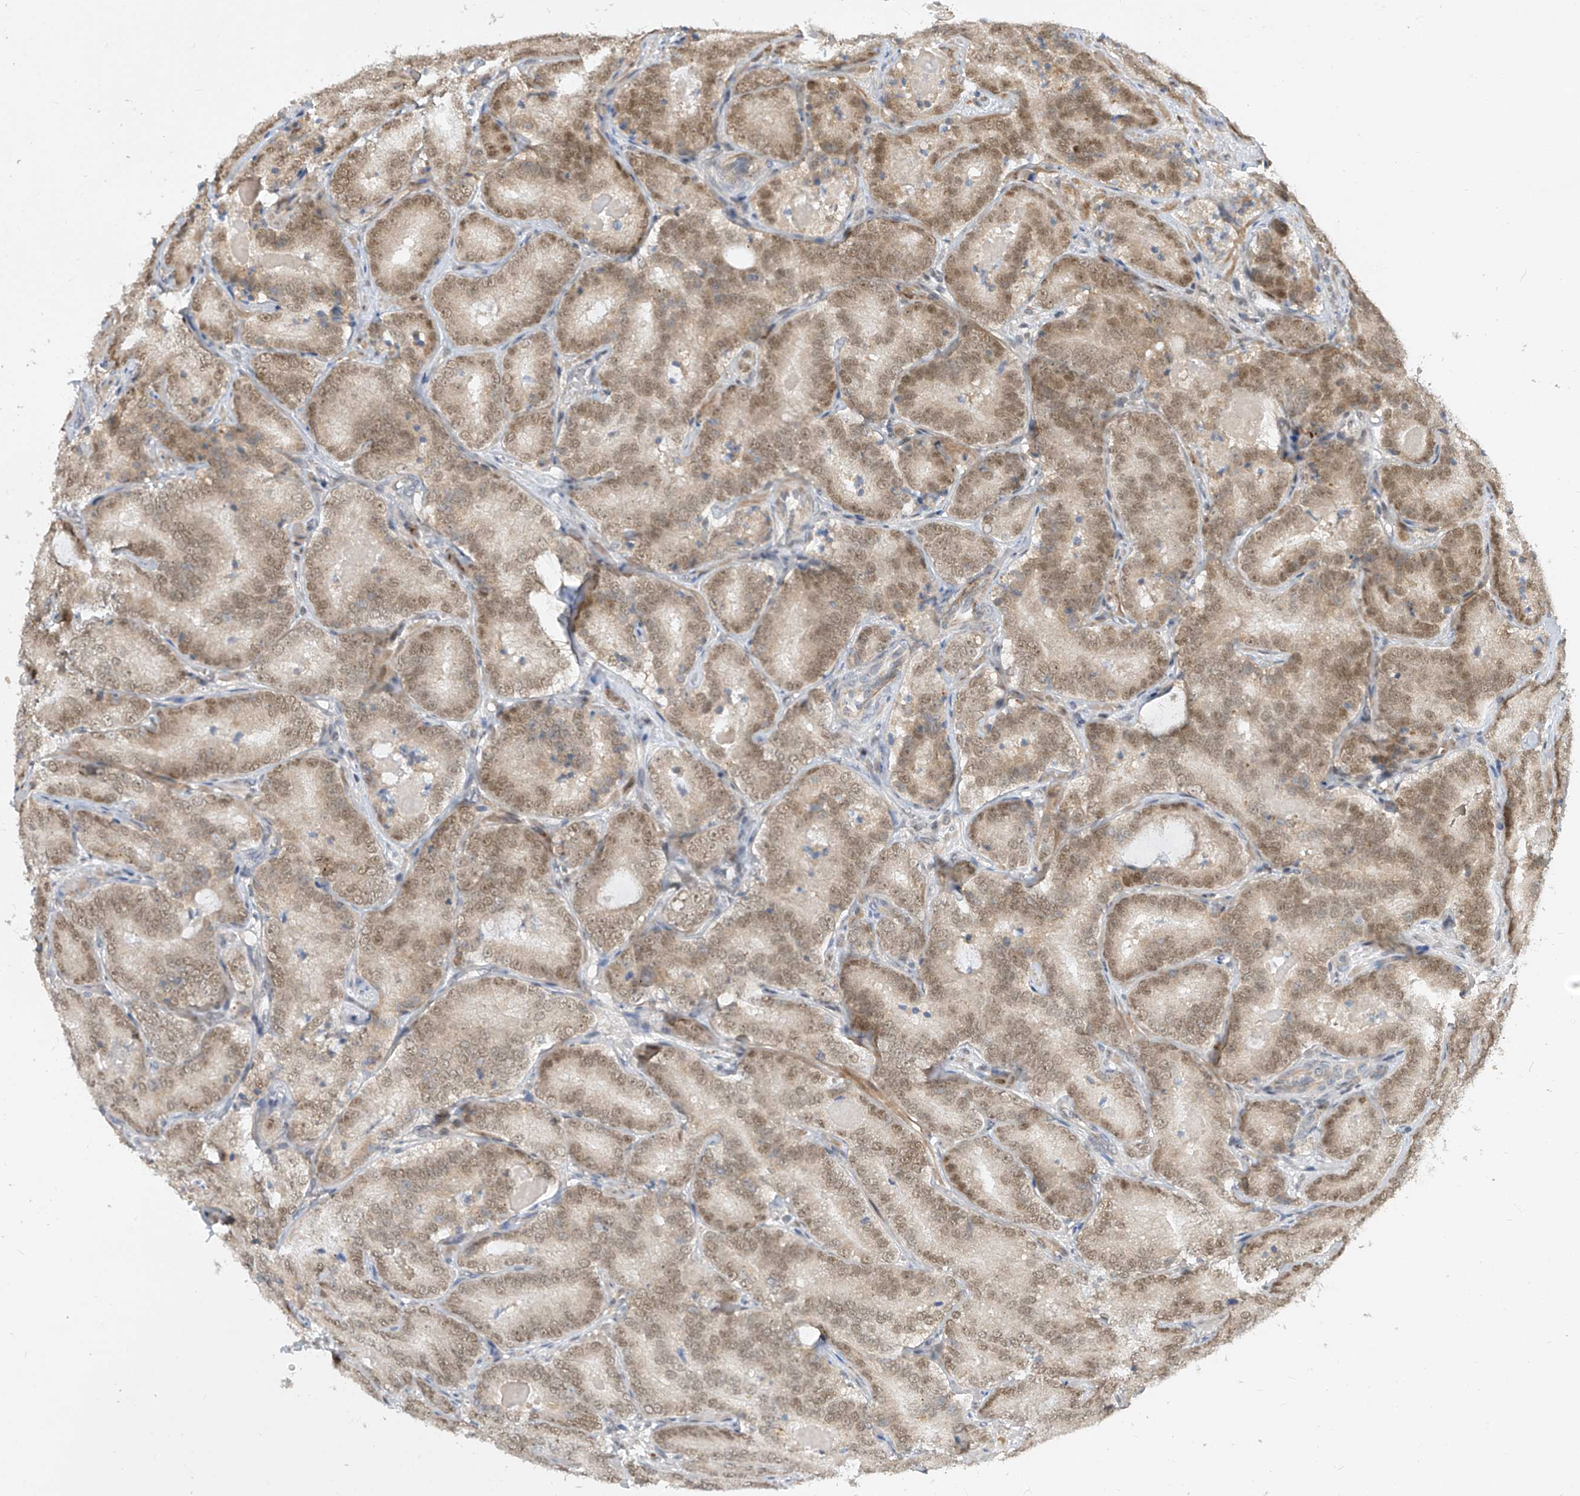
{"staining": {"intensity": "moderate", "quantity": ">75%", "location": "nuclear"}, "tissue": "prostate cancer", "cell_type": "Tumor cells", "image_type": "cancer", "snomed": [{"axis": "morphology", "description": "Adenocarcinoma, High grade"}, {"axis": "topography", "description": "Prostate"}], "caption": "Immunohistochemistry of human prostate high-grade adenocarcinoma shows medium levels of moderate nuclear staining in about >75% of tumor cells. Immunohistochemistry (ihc) stains the protein in brown and the nuclei are stained blue.", "gene": "LAGE3", "patient": {"sex": "male", "age": 57}}